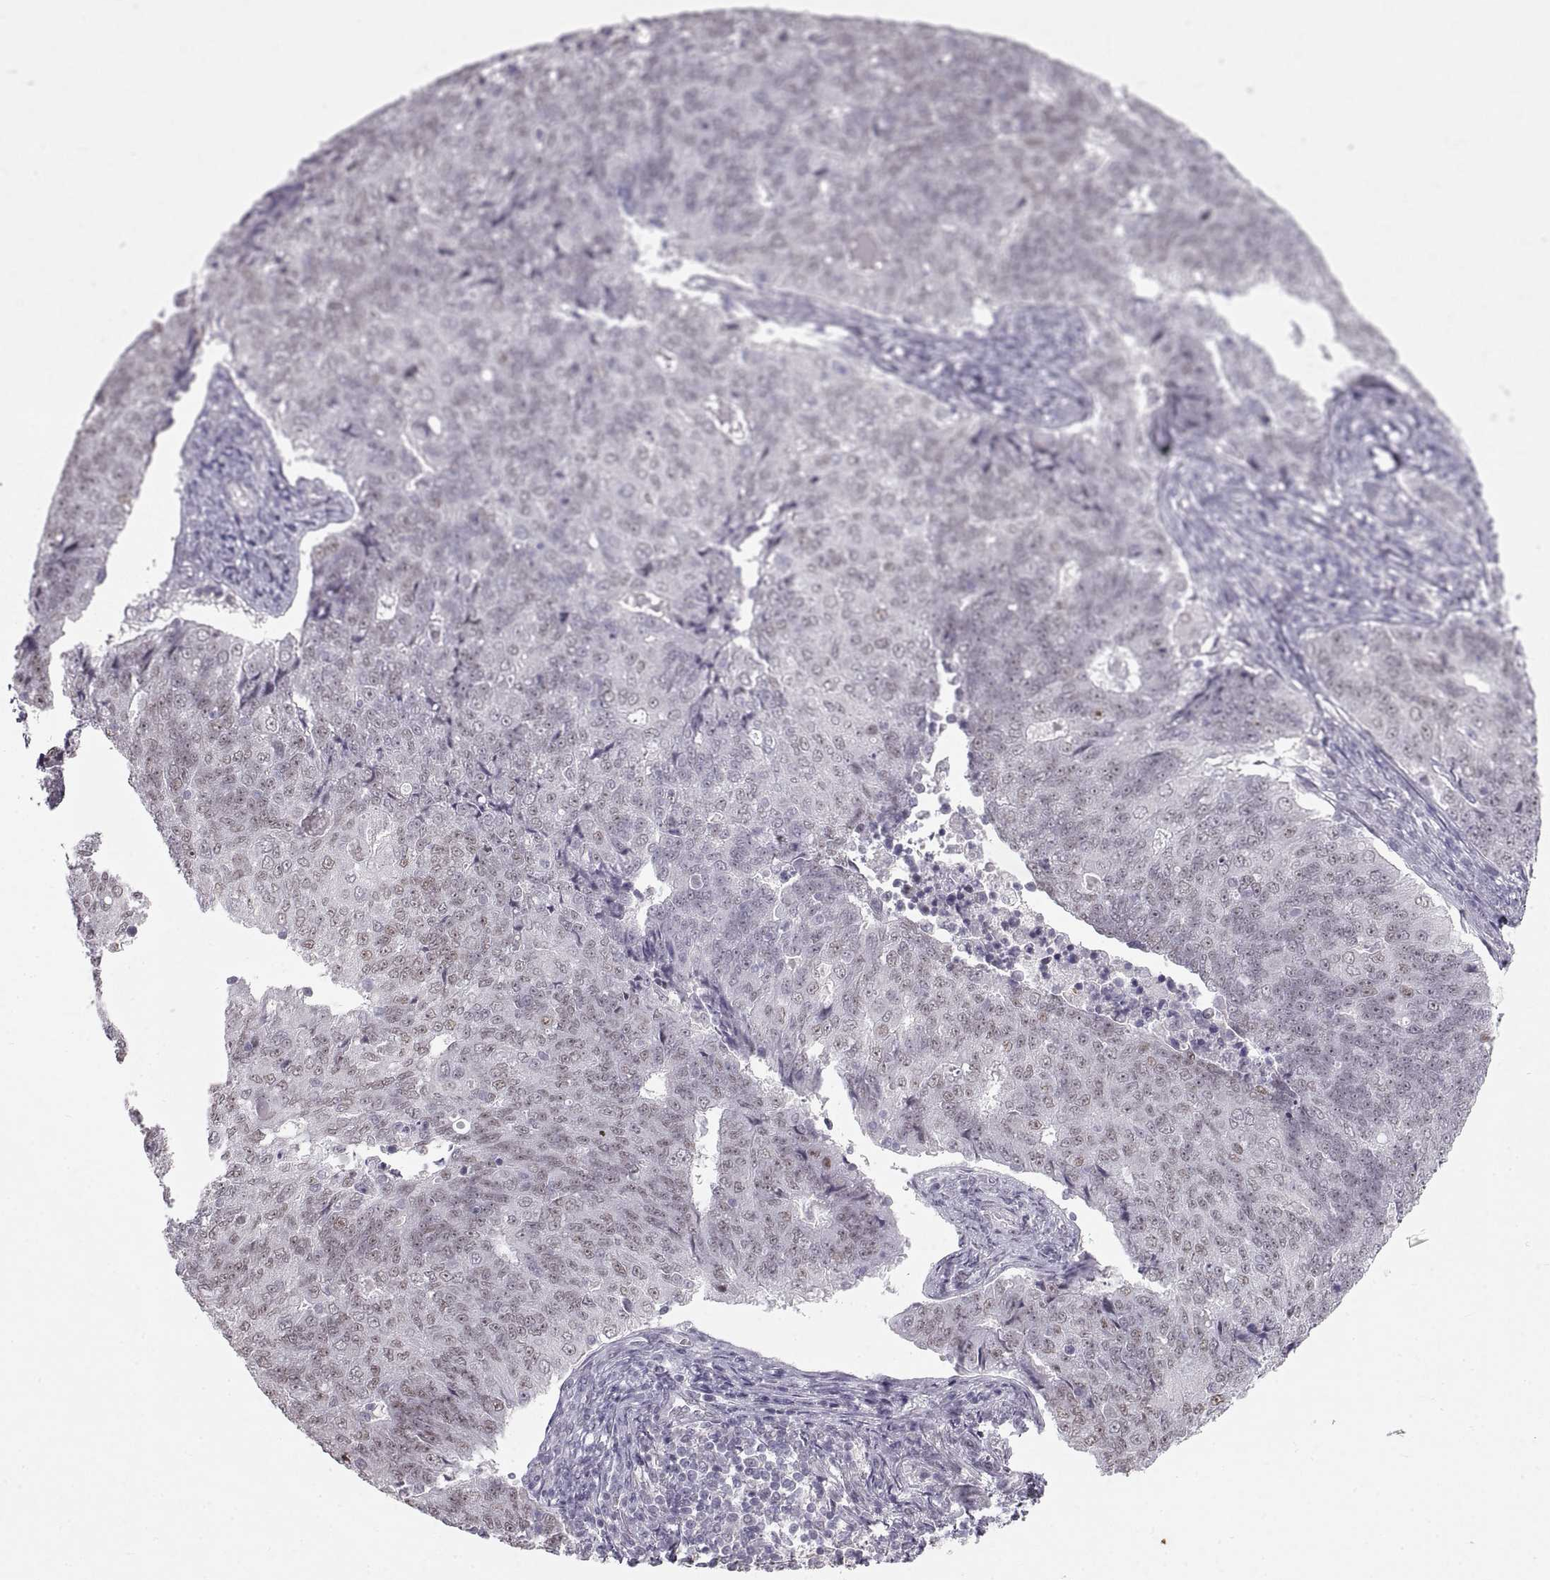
{"staining": {"intensity": "weak", "quantity": "25%-75%", "location": "nuclear"}, "tissue": "endometrial cancer", "cell_type": "Tumor cells", "image_type": "cancer", "snomed": [{"axis": "morphology", "description": "Adenocarcinoma, NOS"}, {"axis": "topography", "description": "Endometrium"}], "caption": "Protein staining reveals weak nuclear positivity in about 25%-75% of tumor cells in endometrial cancer.", "gene": "NANOS3", "patient": {"sex": "female", "age": 43}}